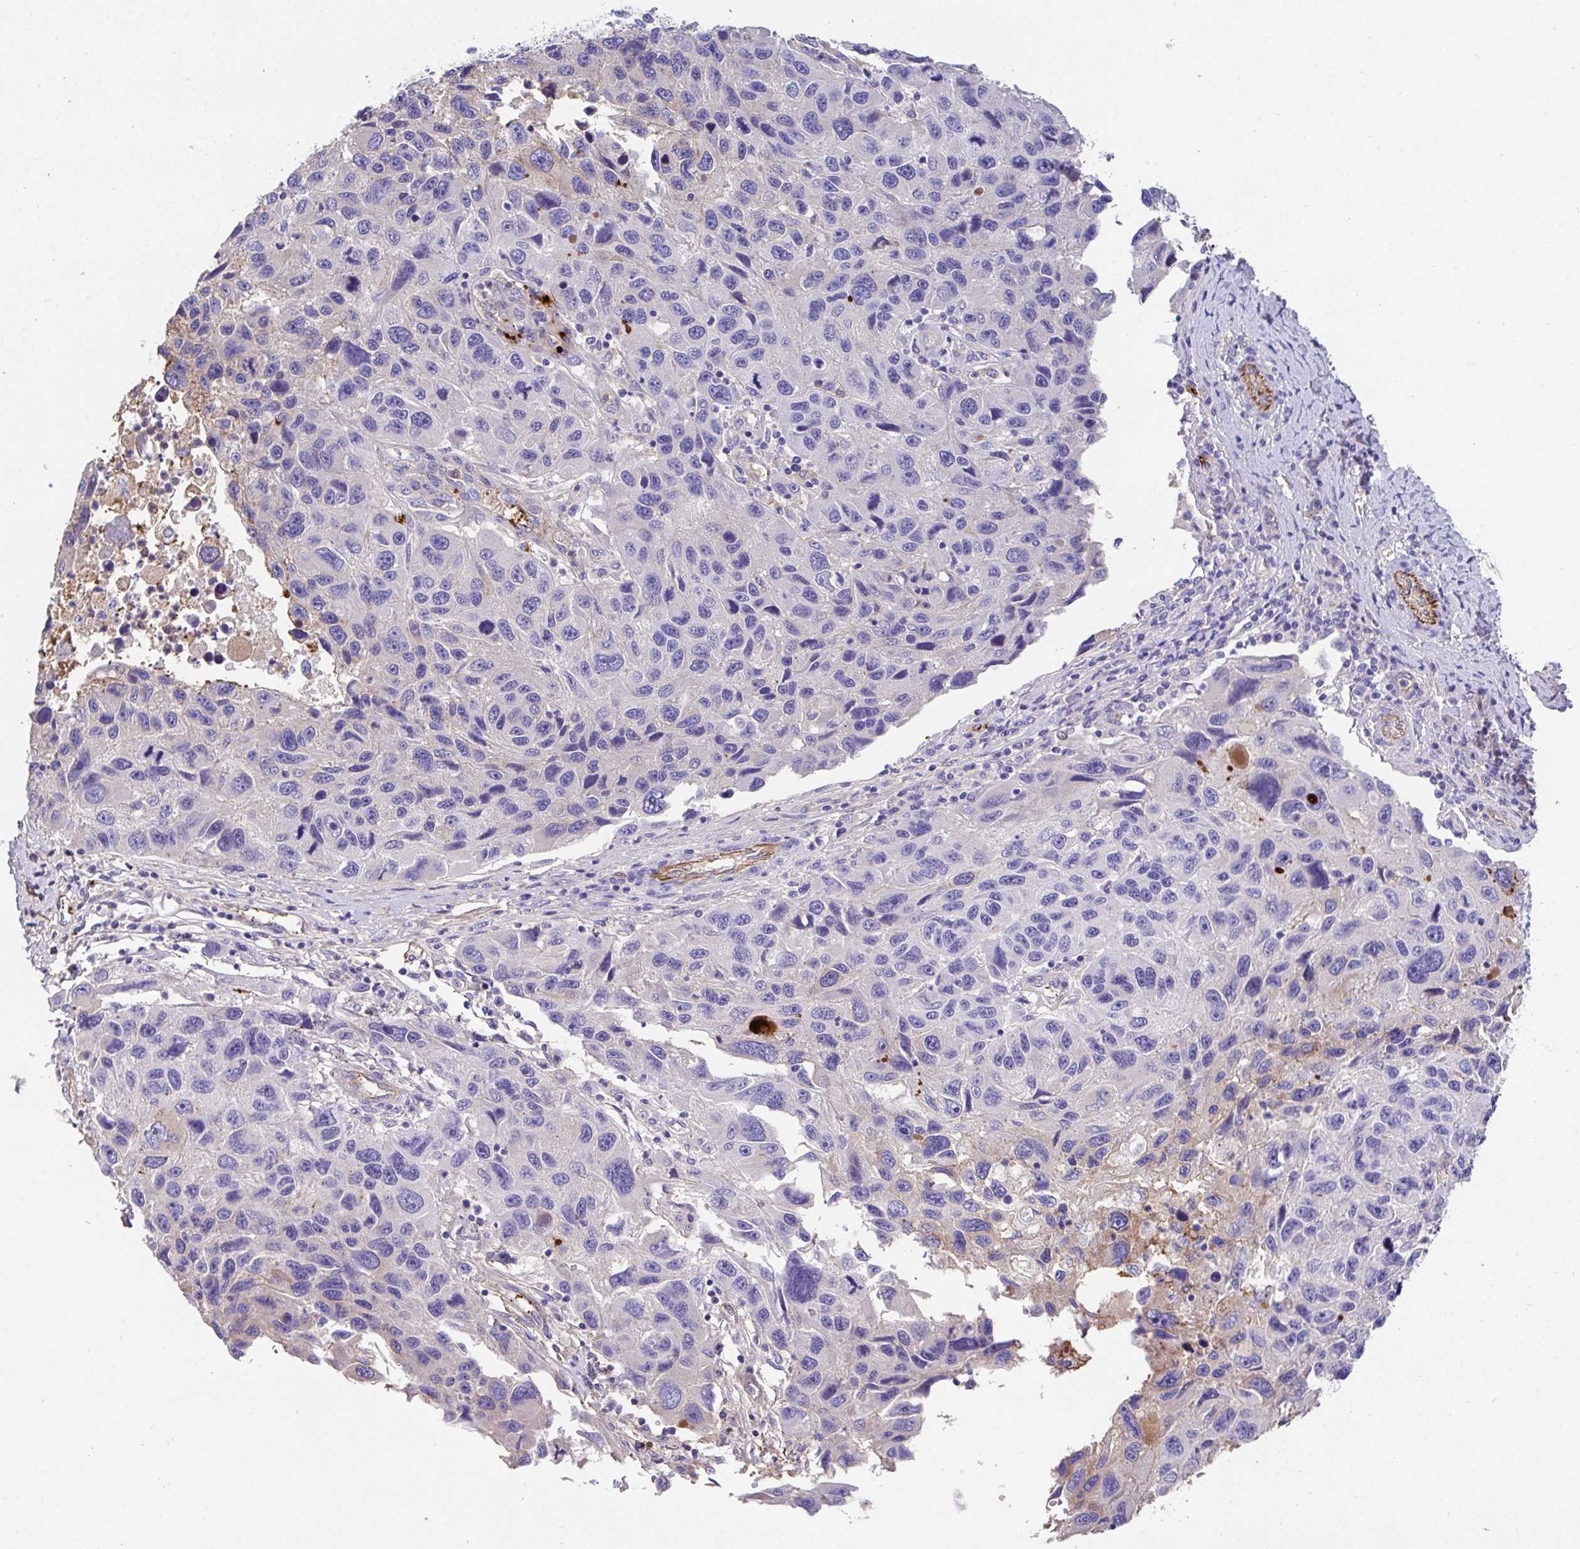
{"staining": {"intensity": "negative", "quantity": "none", "location": "none"}, "tissue": "melanoma", "cell_type": "Tumor cells", "image_type": "cancer", "snomed": [{"axis": "morphology", "description": "Malignant melanoma, NOS"}, {"axis": "topography", "description": "Skin"}], "caption": "DAB immunohistochemical staining of human malignant melanoma shows no significant staining in tumor cells.", "gene": "ZNF813", "patient": {"sex": "male", "age": 53}}